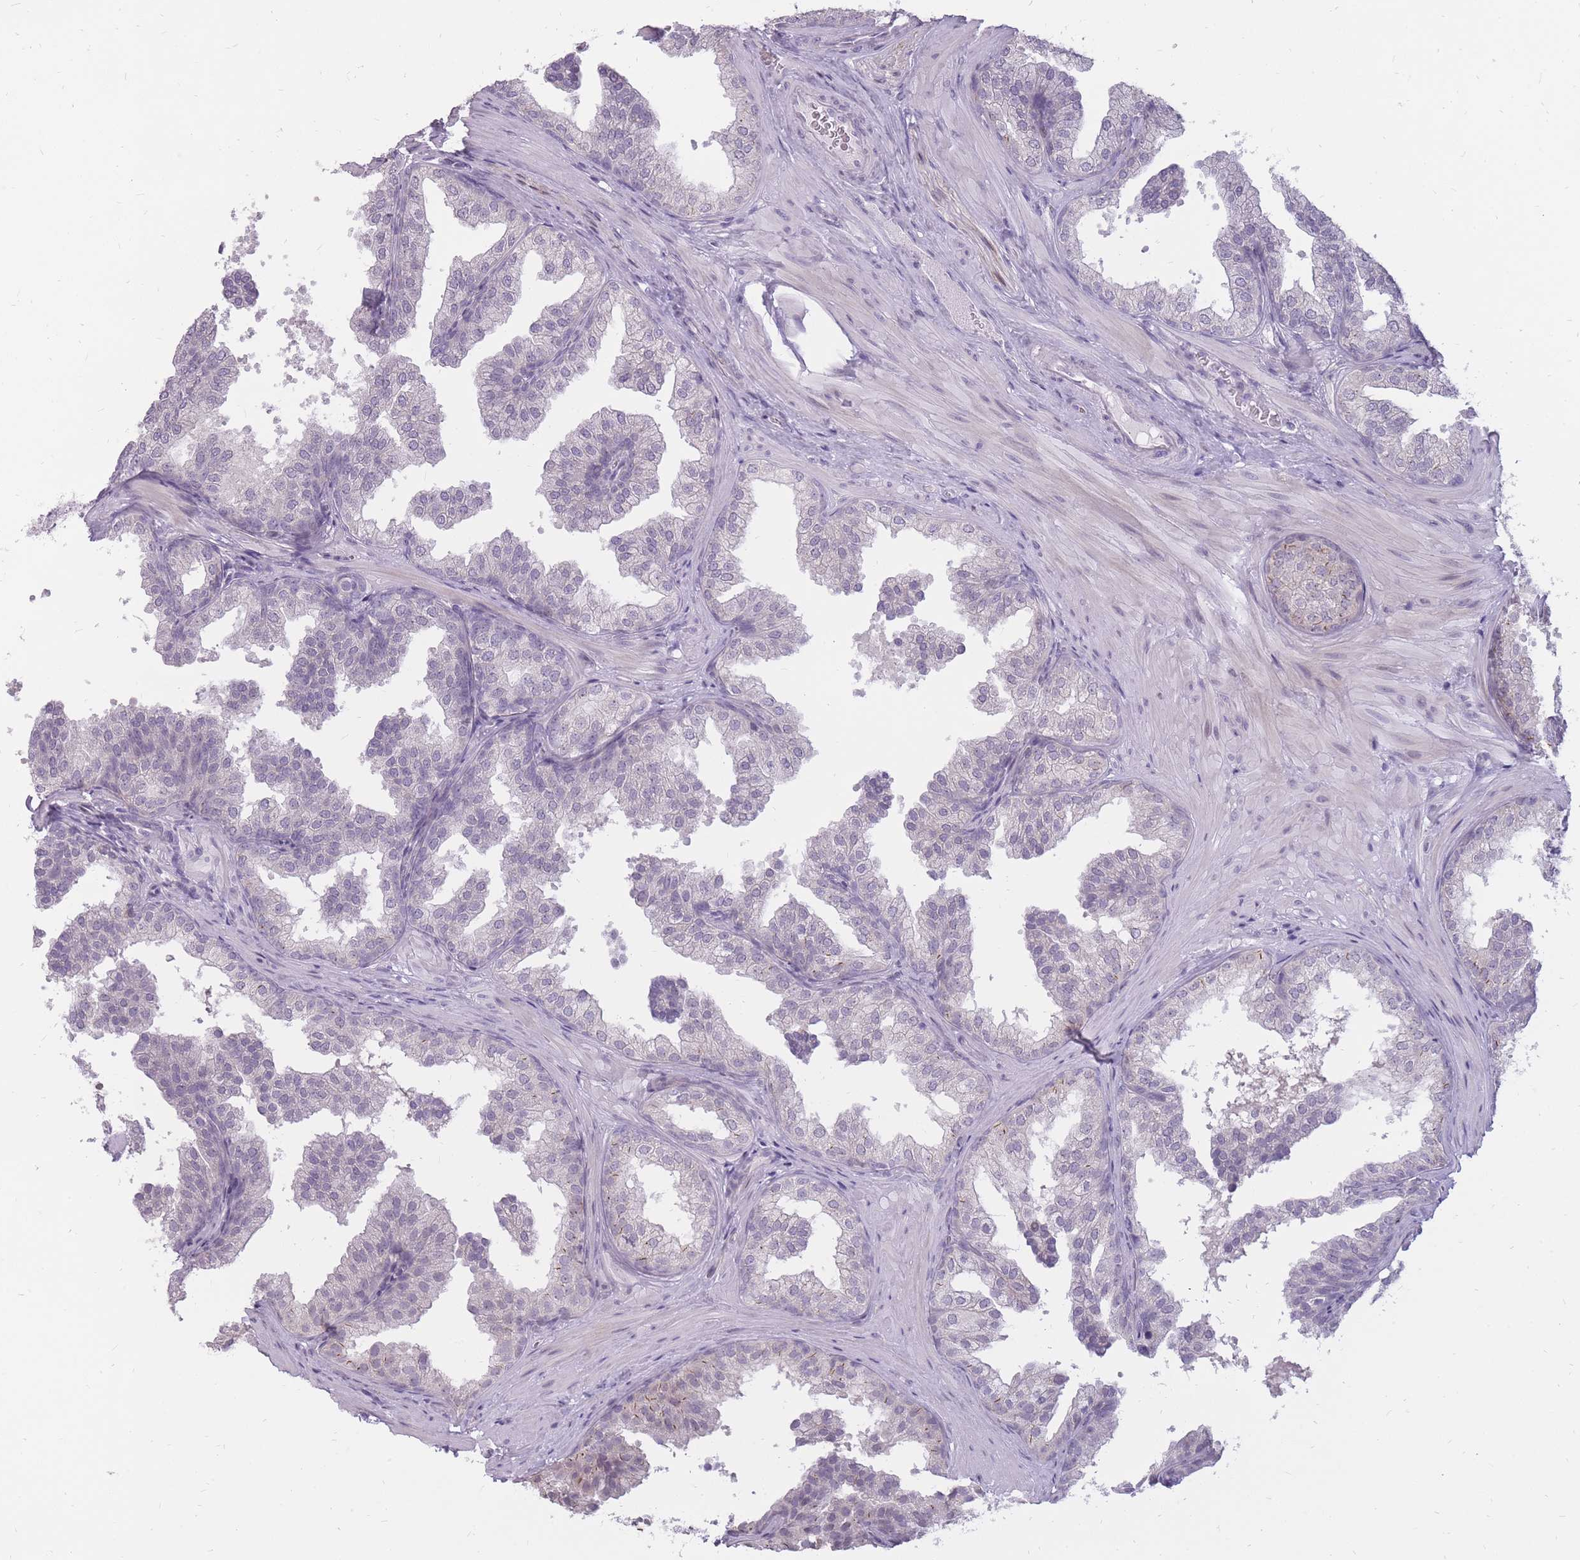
{"staining": {"intensity": "negative", "quantity": "none", "location": "none"}, "tissue": "prostate", "cell_type": "Glandular cells", "image_type": "normal", "snomed": [{"axis": "morphology", "description": "Normal tissue, NOS"}, {"axis": "topography", "description": "Prostate"}], "caption": "High magnification brightfield microscopy of normal prostate stained with DAB (brown) and counterstained with hematoxylin (blue): glandular cells show no significant staining.", "gene": "POM121C", "patient": {"sex": "male", "age": 37}}